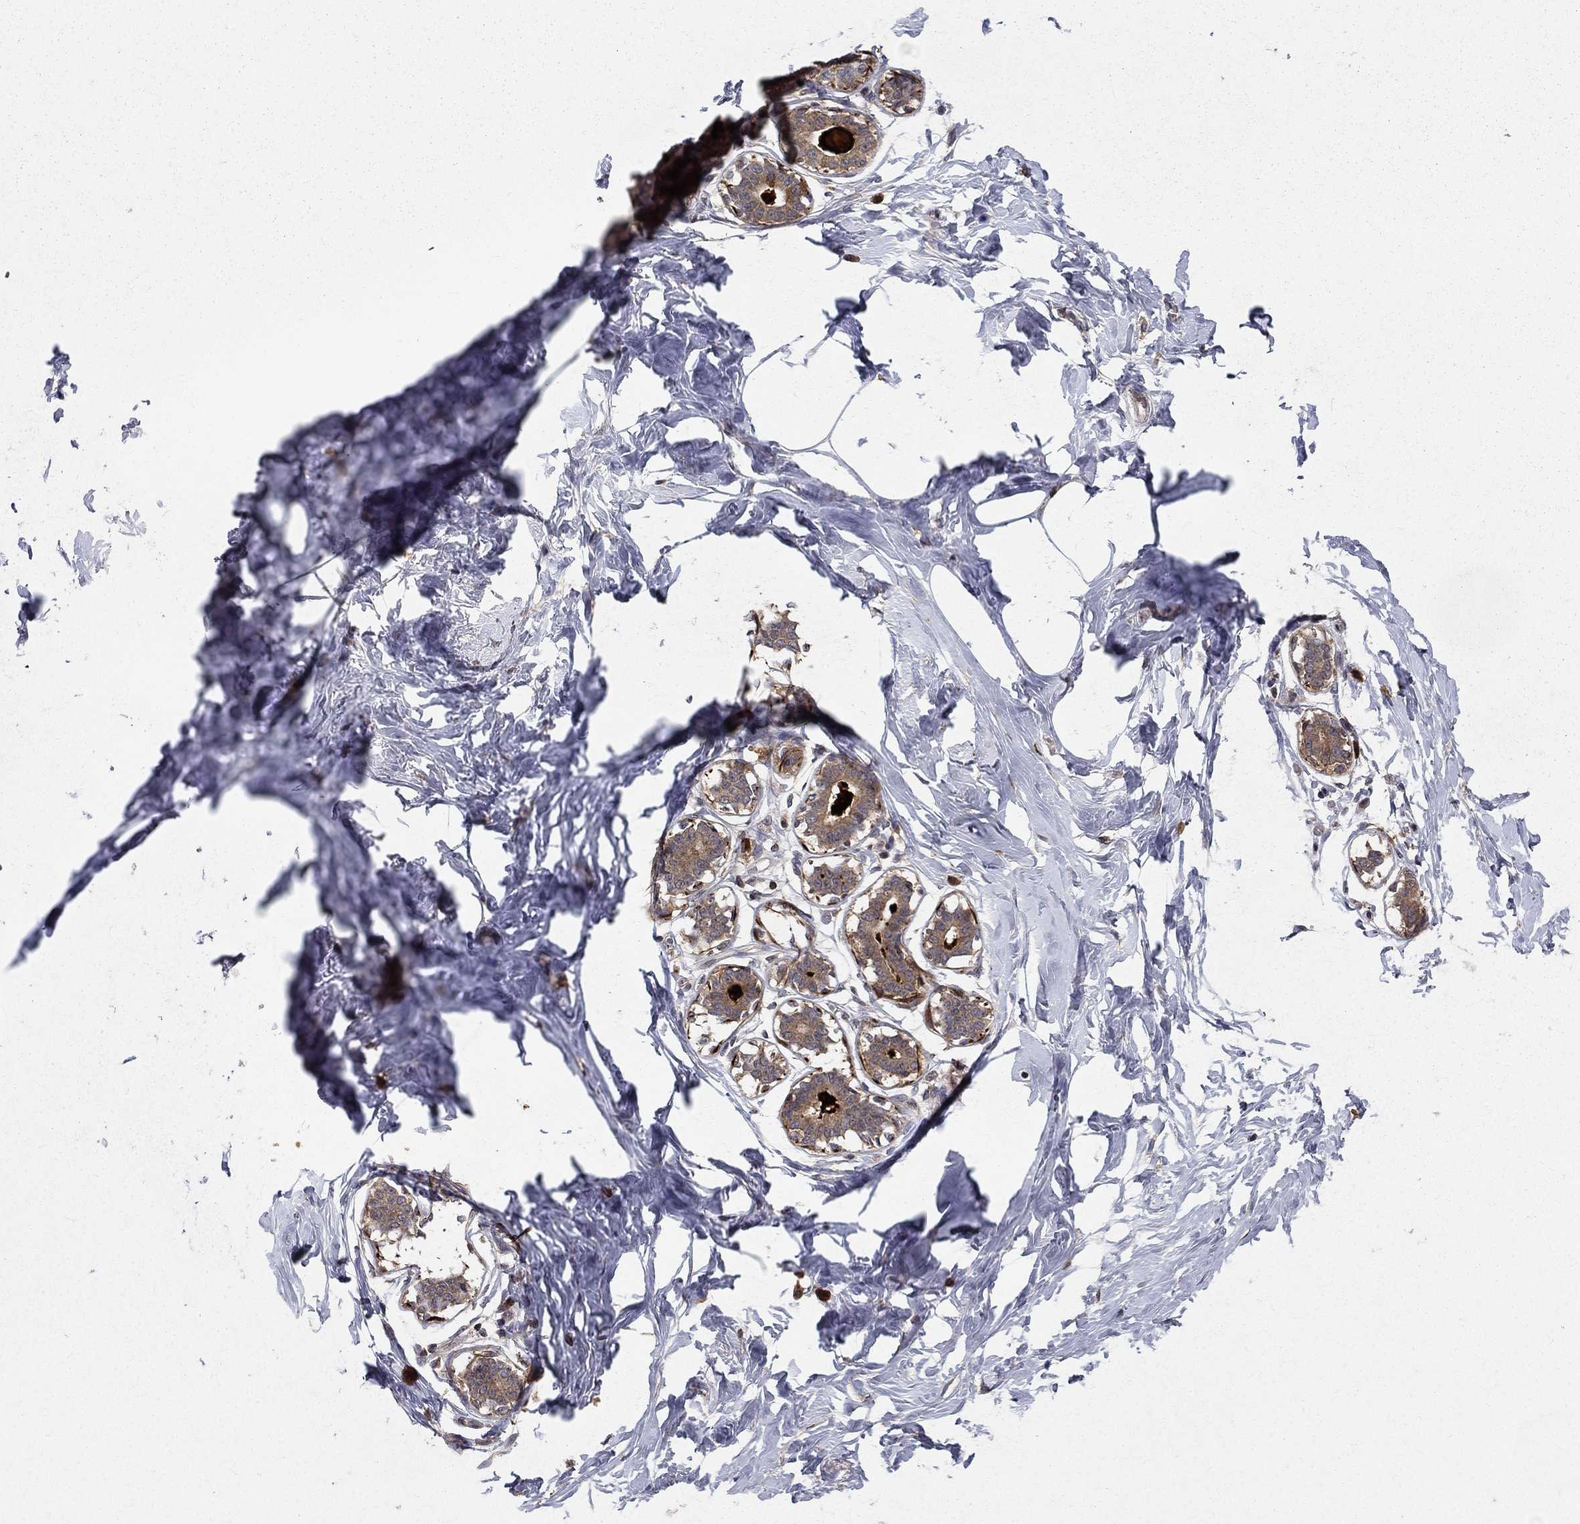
{"staining": {"intensity": "negative", "quantity": "none", "location": "none"}, "tissue": "breast", "cell_type": "Adipocytes", "image_type": "normal", "snomed": [{"axis": "morphology", "description": "Normal tissue, NOS"}, {"axis": "morphology", "description": "Lobular carcinoma, in situ"}, {"axis": "topography", "description": "Breast"}], "caption": "DAB immunohistochemical staining of benign breast shows no significant expression in adipocytes.", "gene": "BABAM2", "patient": {"sex": "female", "age": 35}}